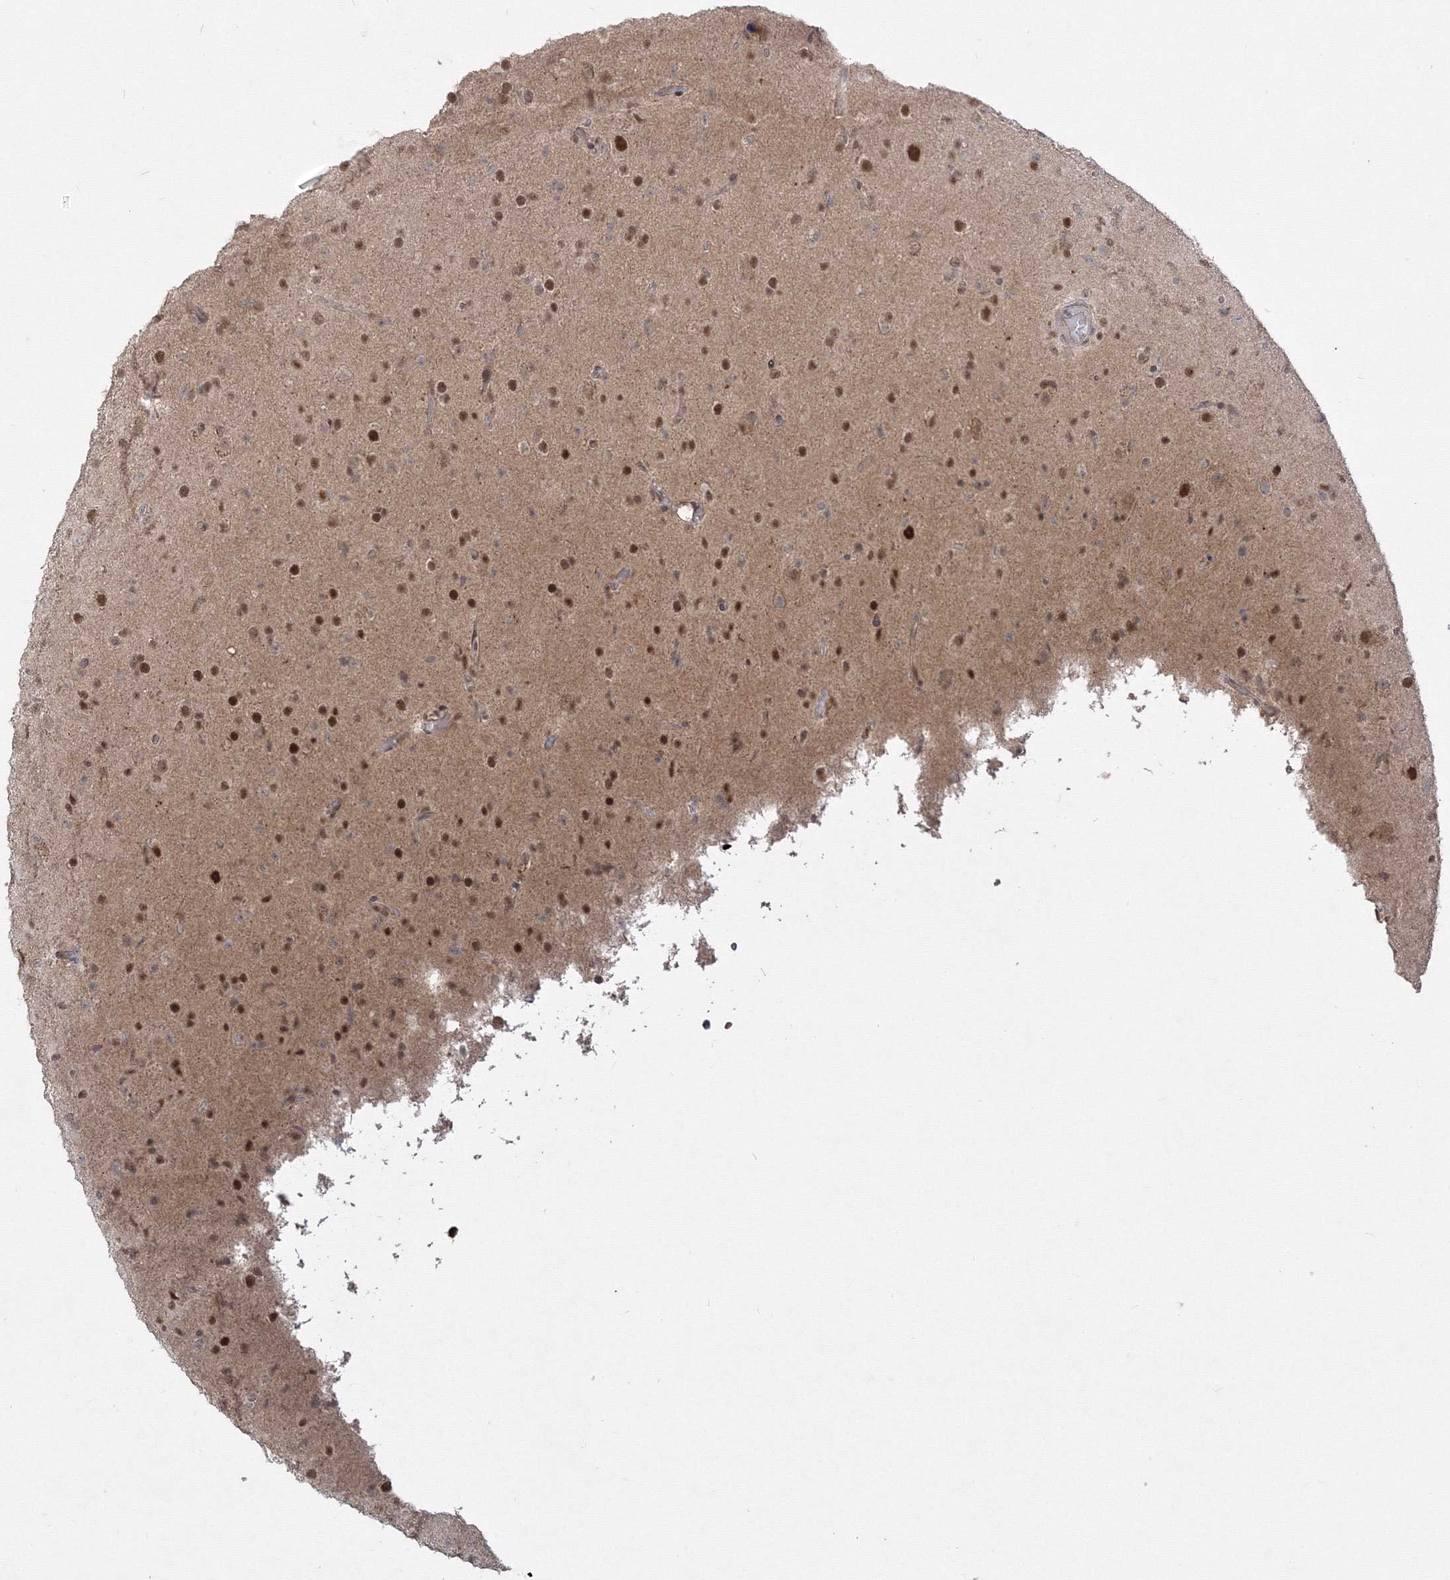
{"staining": {"intensity": "moderate", "quantity": ">75%", "location": "nuclear"}, "tissue": "glioma", "cell_type": "Tumor cells", "image_type": "cancer", "snomed": [{"axis": "morphology", "description": "Glioma, malignant, Low grade"}, {"axis": "topography", "description": "Brain"}], "caption": "Tumor cells reveal medium levels of moderate nuclear staining in approximately >75% of cells in malignant glioma (low-grade).", "gene": "COPS4", "patient": {"sex": "male", "age": 65}}